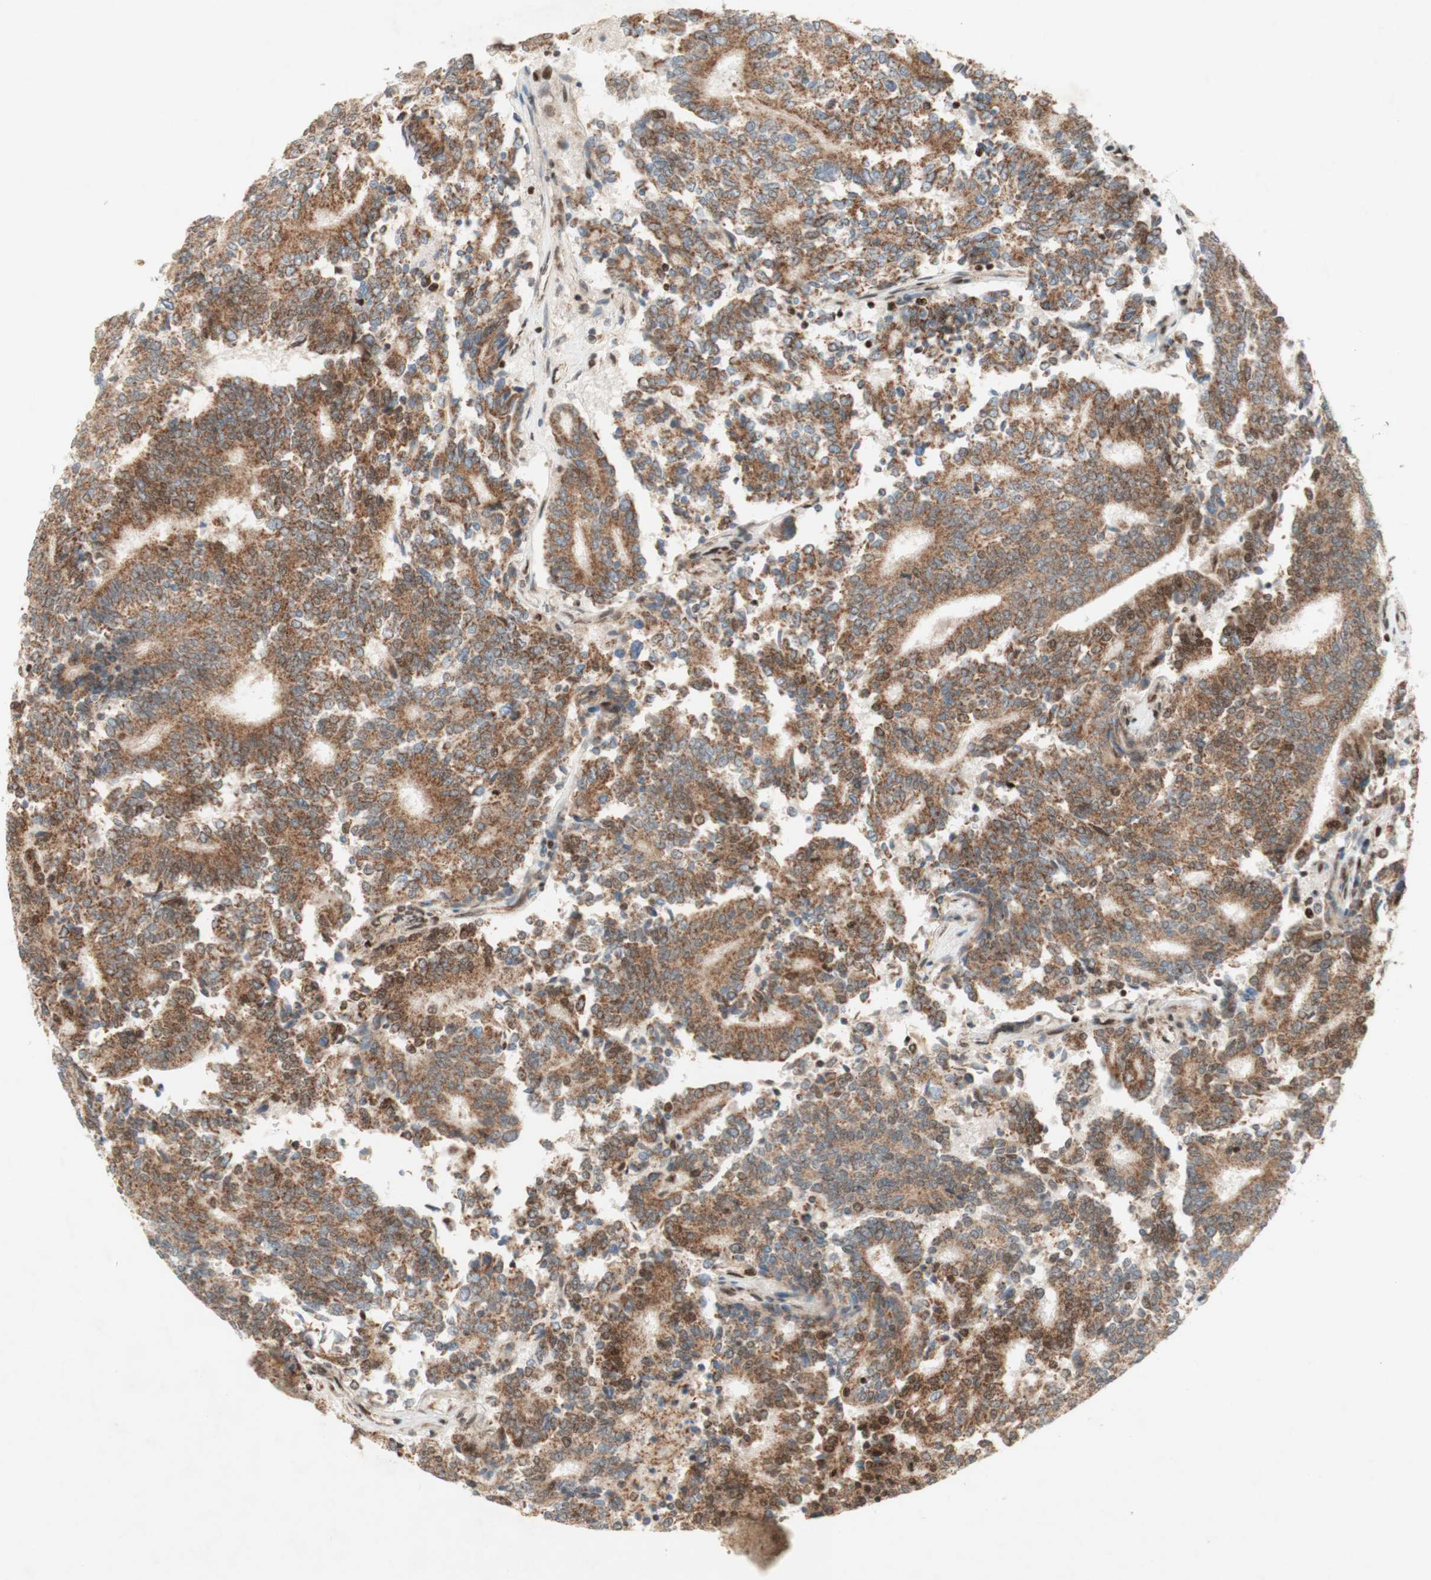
{"staining": {"intensity": "moderate", "quantity": ">75%", "location": "cytoplasmic/membranous"}, "tissue": "prostate cancer", "cell_type": "Tumor cells", "image_type": "cancer", "snomed": [{"axis": "morphology", "description": "Normal tissue, NOS"}, {"axis": "morphology", "description": "Adenocarcinoma, High grade"}, {"axis": "topography", "description": "Prostate"}, {"axis": "topography", "description": "Seminal veicle"}], "caption": "A brown stain shows moderate cytoplasmic/membranous staining of a protein in human adenocarcinoma (high-grade) (prostate) tumor cells.", "gene": "DNMT3A", "patient": {"sex": "male", "age": 55}}